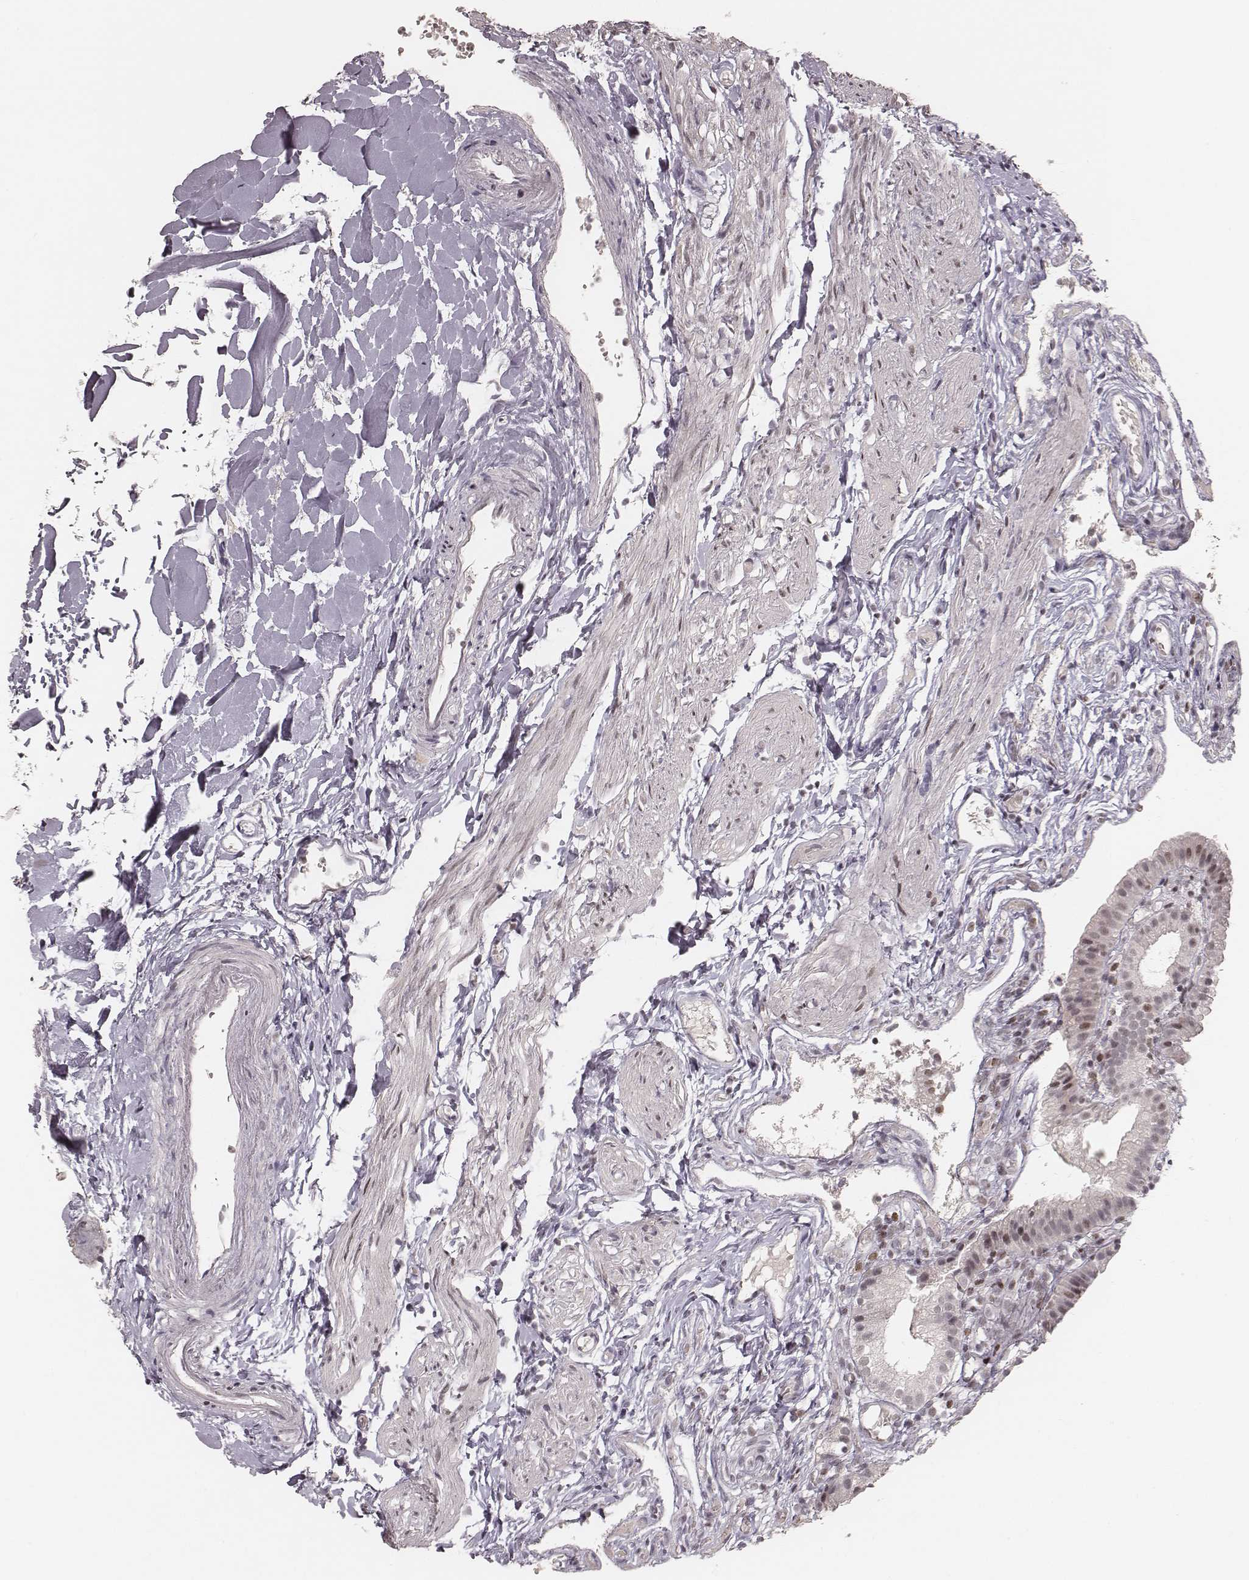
{"staining": {"intensity": "moderate", "quantity": "25%-75%", "location": "nuclear"}, "tissue": "gallbladder", "cell_type": "Glandular cells", "image_type": "normal", "snomed": [{"axis": "morphology", "description": "Normal tissue, NOS"}, {"axis": "topography", "description": "Gallbladder"}], "caption": "Moderate nuclear staining for a protein is present in approximately 25%-75% of glandular cells of benign gallbladder using immunohistochemistry.", "gene": "HNRNPC", "patient": {"sex": "female", "age": 47}}